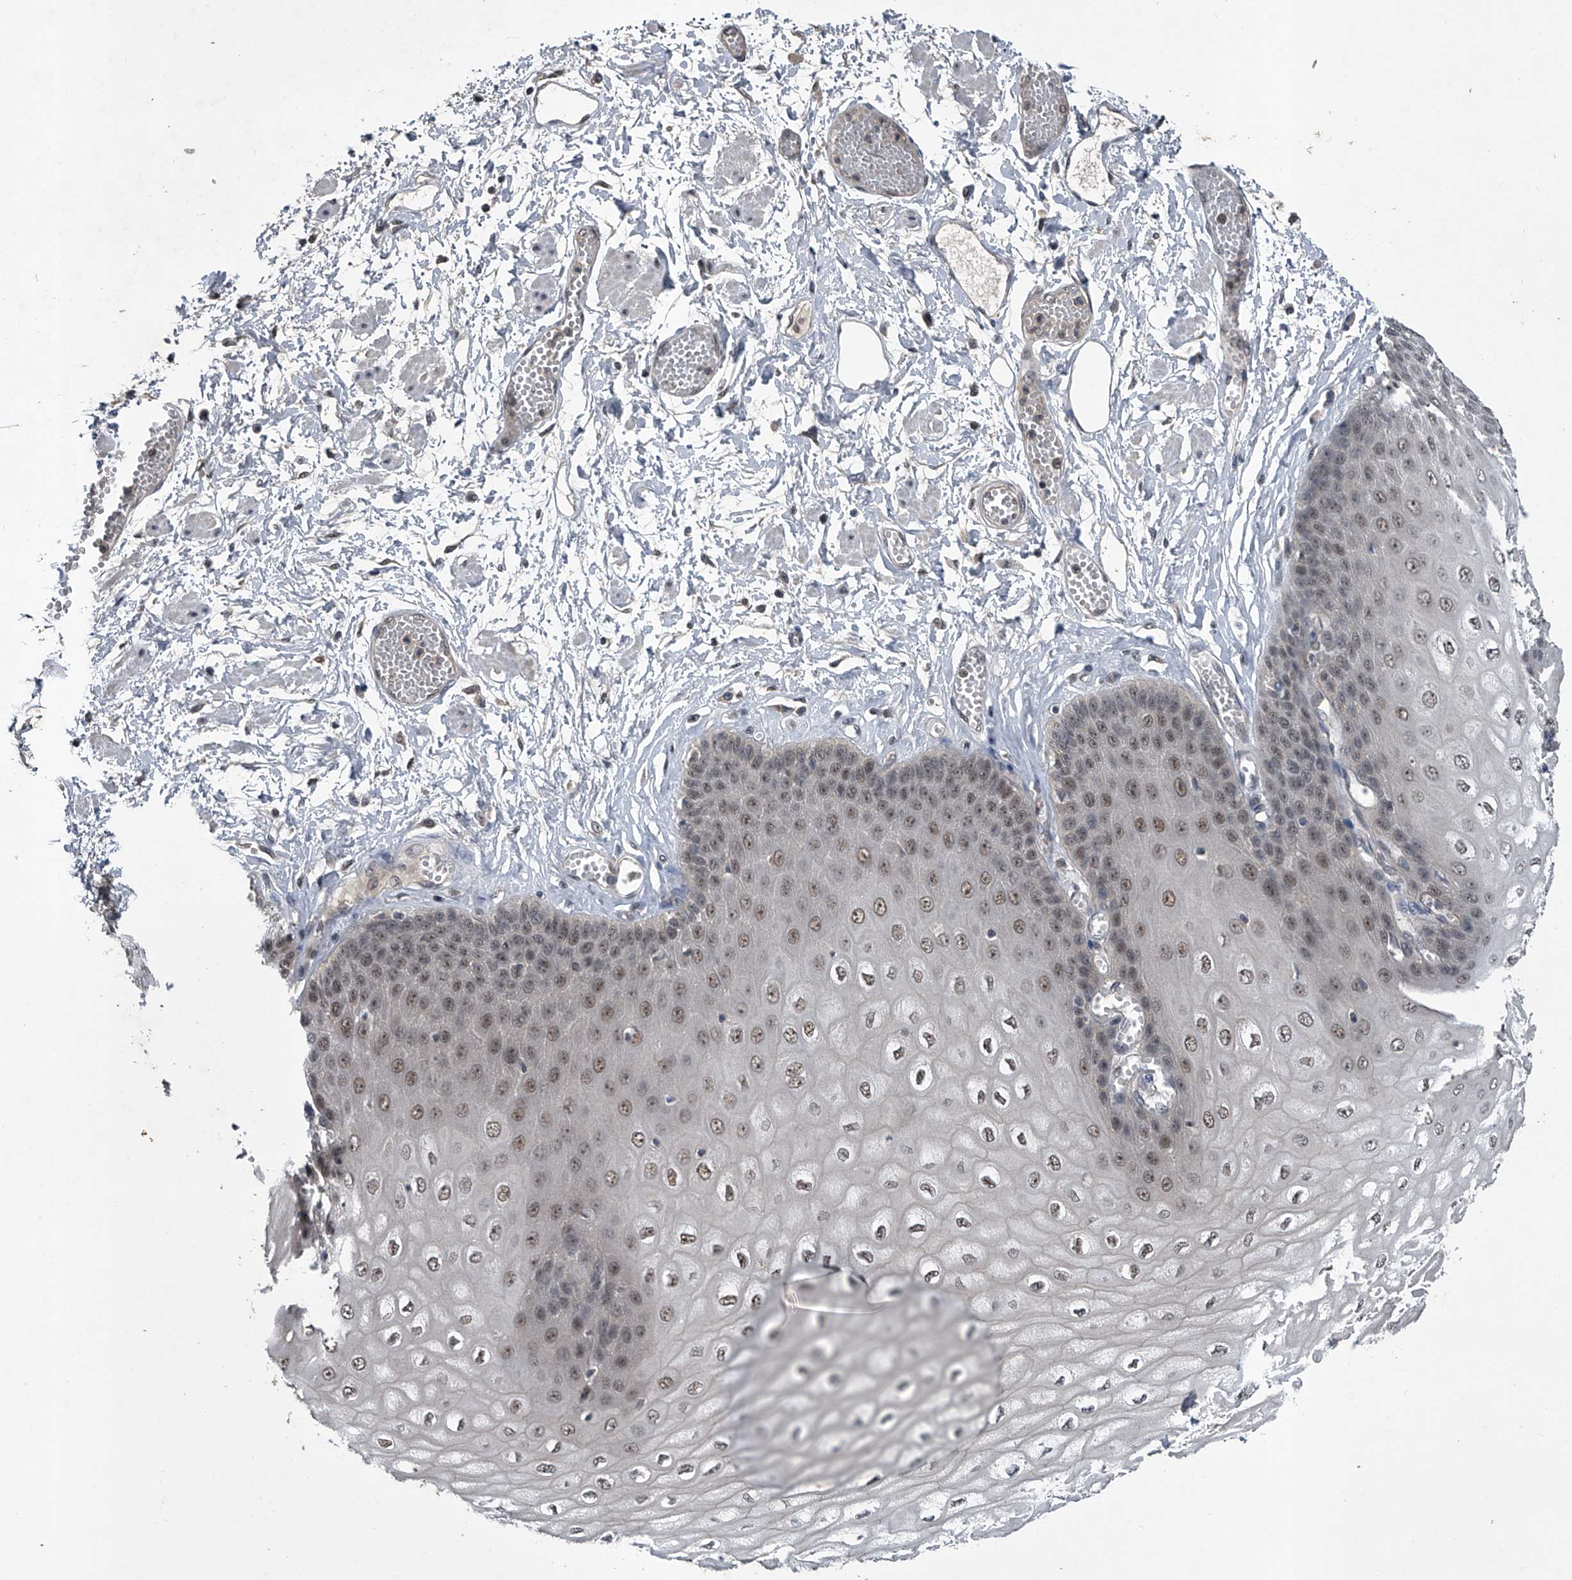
{"staining": {"intensity": "weak", "quantity": ">75%", "location": "nuclear"}, "tissue": "esophagus", "cell_type": "Squamous epithelial cells", "image_type": "normal", "snomed": [{"axis": "morphology", "description": "Normal tissue, NOS"}, {"axis": "topography", "description": "Esophagus"}], "caption": "The photomicrograph reveals staining of benign esophagus, revealing weak nuclear protein positivity (brown color) within squamous epithelial cells.", "gene": "SLC12A8", "patient": {"sex": "male", "age": 60}}